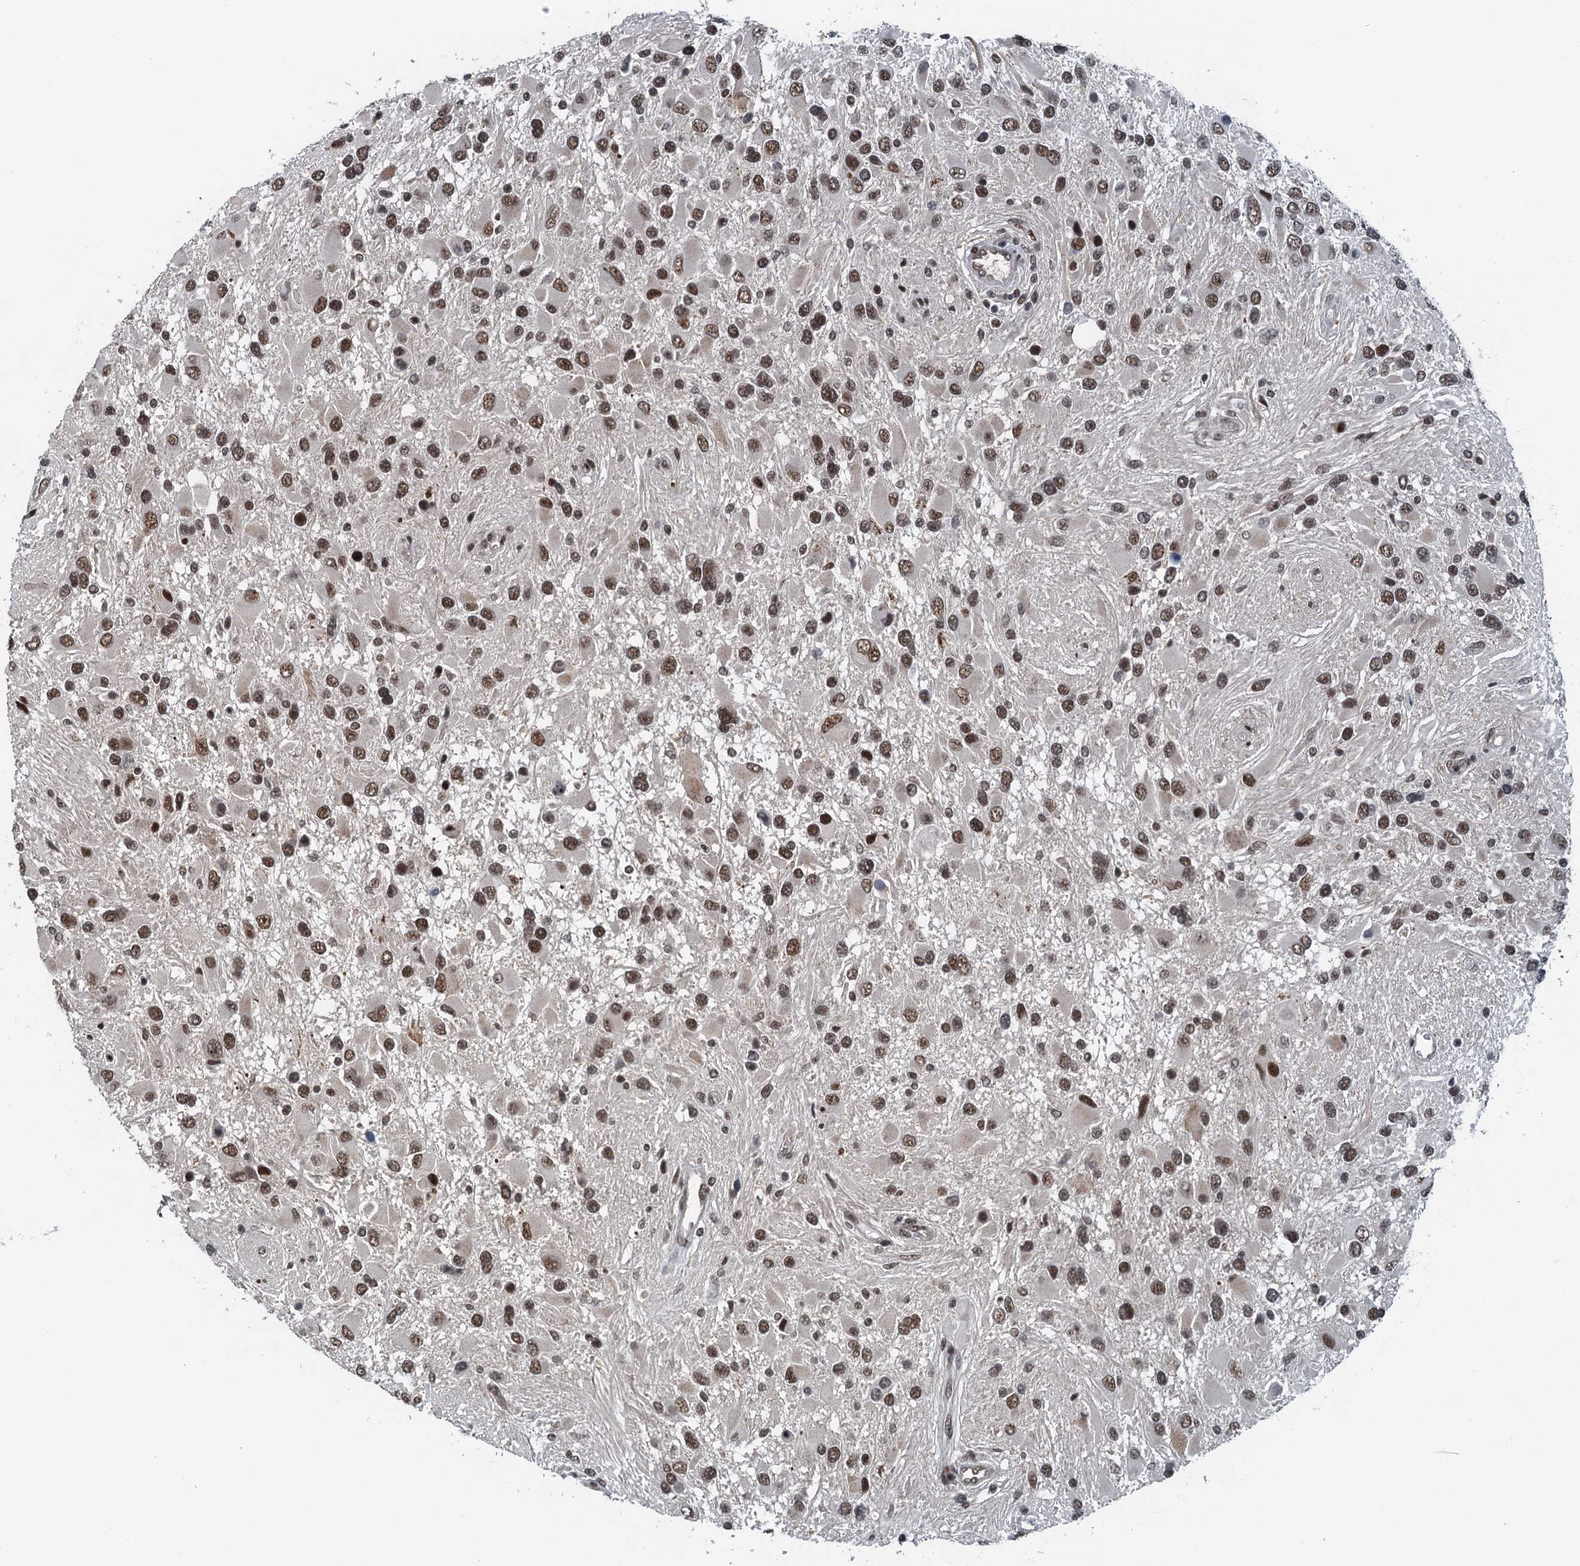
{"staining": {"intensity": "moderate", "quantity": ">75%", "location": "nuclear"}, "tissue": "glioma", "cell_type": "Tumor cells", "image_type": "cancer", "snomed": [{"axis": "morphology", "description": "Glioma, malignant, High grade"}, {"axis": "topography", "description": "Brain"}], "caption": "Glioma stained for a protein (brown) displays moderate nuclear positive positivity in approximately >75% of tumor cells.", "gene": "MTA3", "patient": {"sex": "male", "age": 53}}